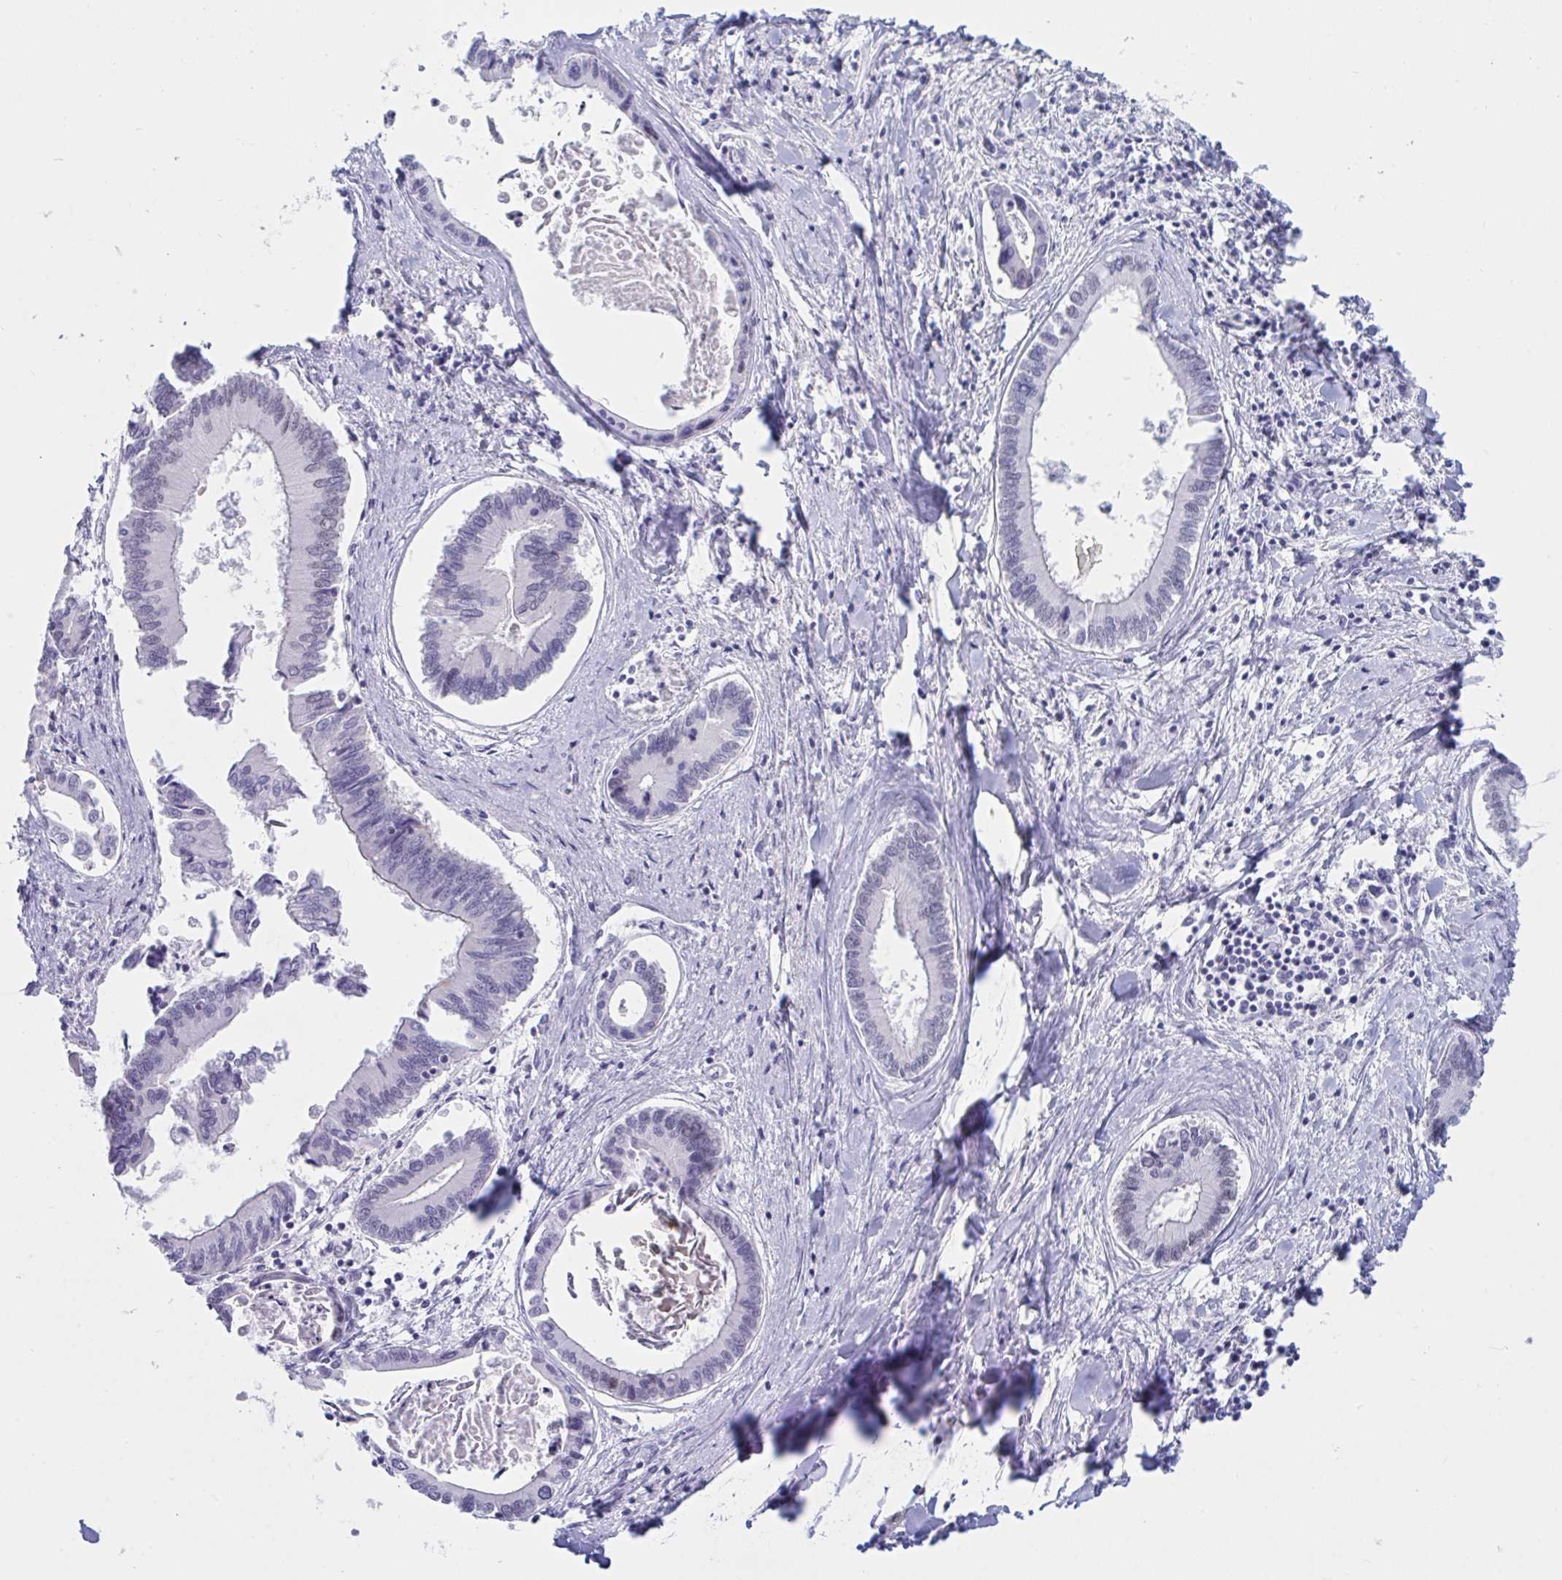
{"staining": {"intensity": "negative", "quantity": "none", "location": "none"}, "tissue": "liver cancer", "cell_type": "Tumor cells", "image_type": "cancer", "snomed": [{"axis": "morphology", "description": "Cholangiocarcinoma"}, {"axis": "topography", "description": "Liver"}], "caption": "Photomicrograph shows no protein expression in tumor cells of liver cancer tissue.", "gene": "IKZF2", "patient": {"sex": "male", "age": 66}}